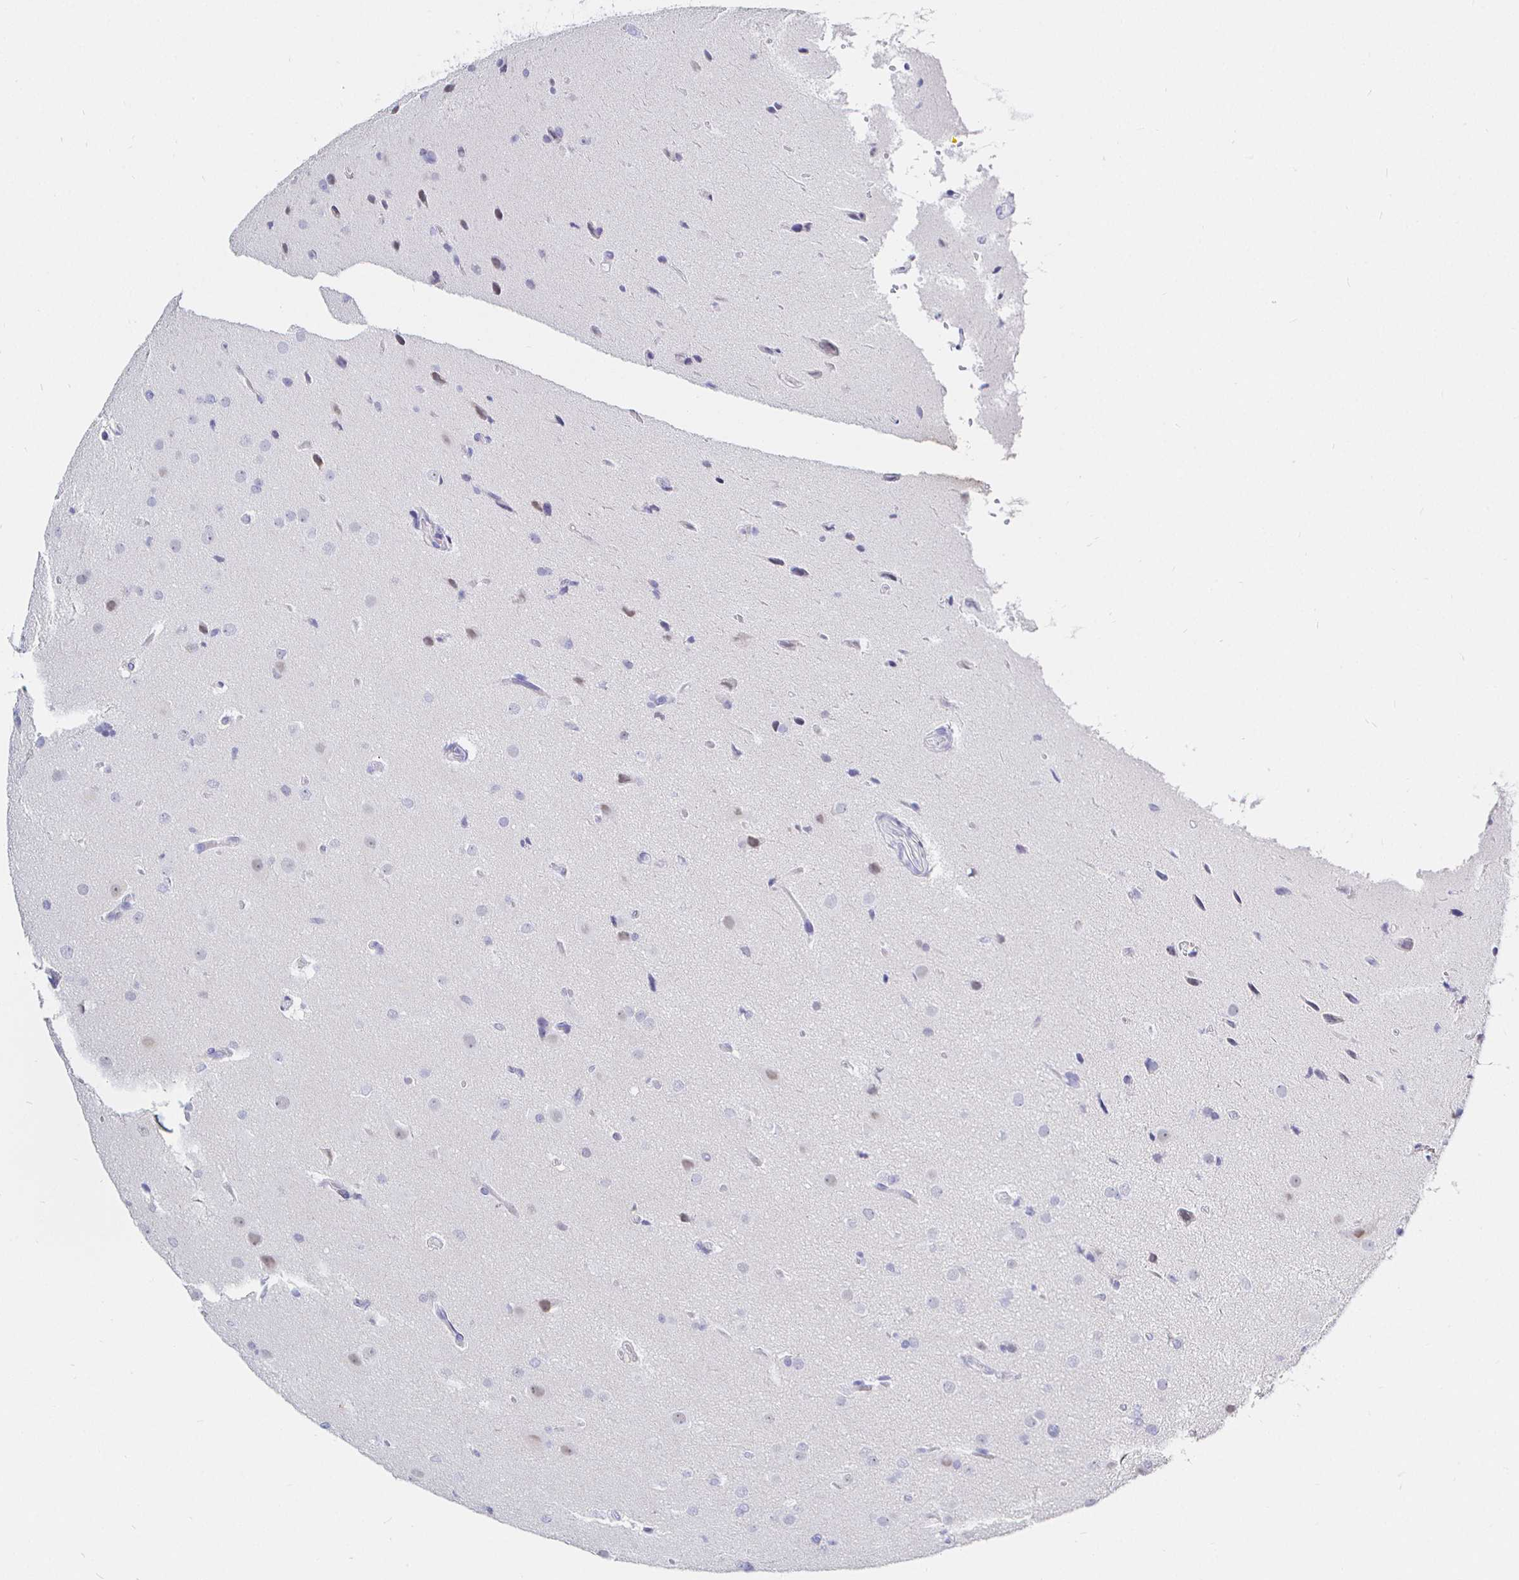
{"staining": {"intensity": "negative", "quantity": "none", "location": "none"}, "tissue": "glioma", "cell_type": "Tumor cells", "image_type": "cancer", "snomed": [{"axis": "morphology", "description": "Glioma, malignant, Low grade"}, {"axis": "topography", "description": "Brain"}], "caption": "Glioma stained for a protein using immunohistochemistry (IHC) demonstrates no staining tumor cells.", "gene": "CR2", "patient": {"sex": "male", "age": 26}}